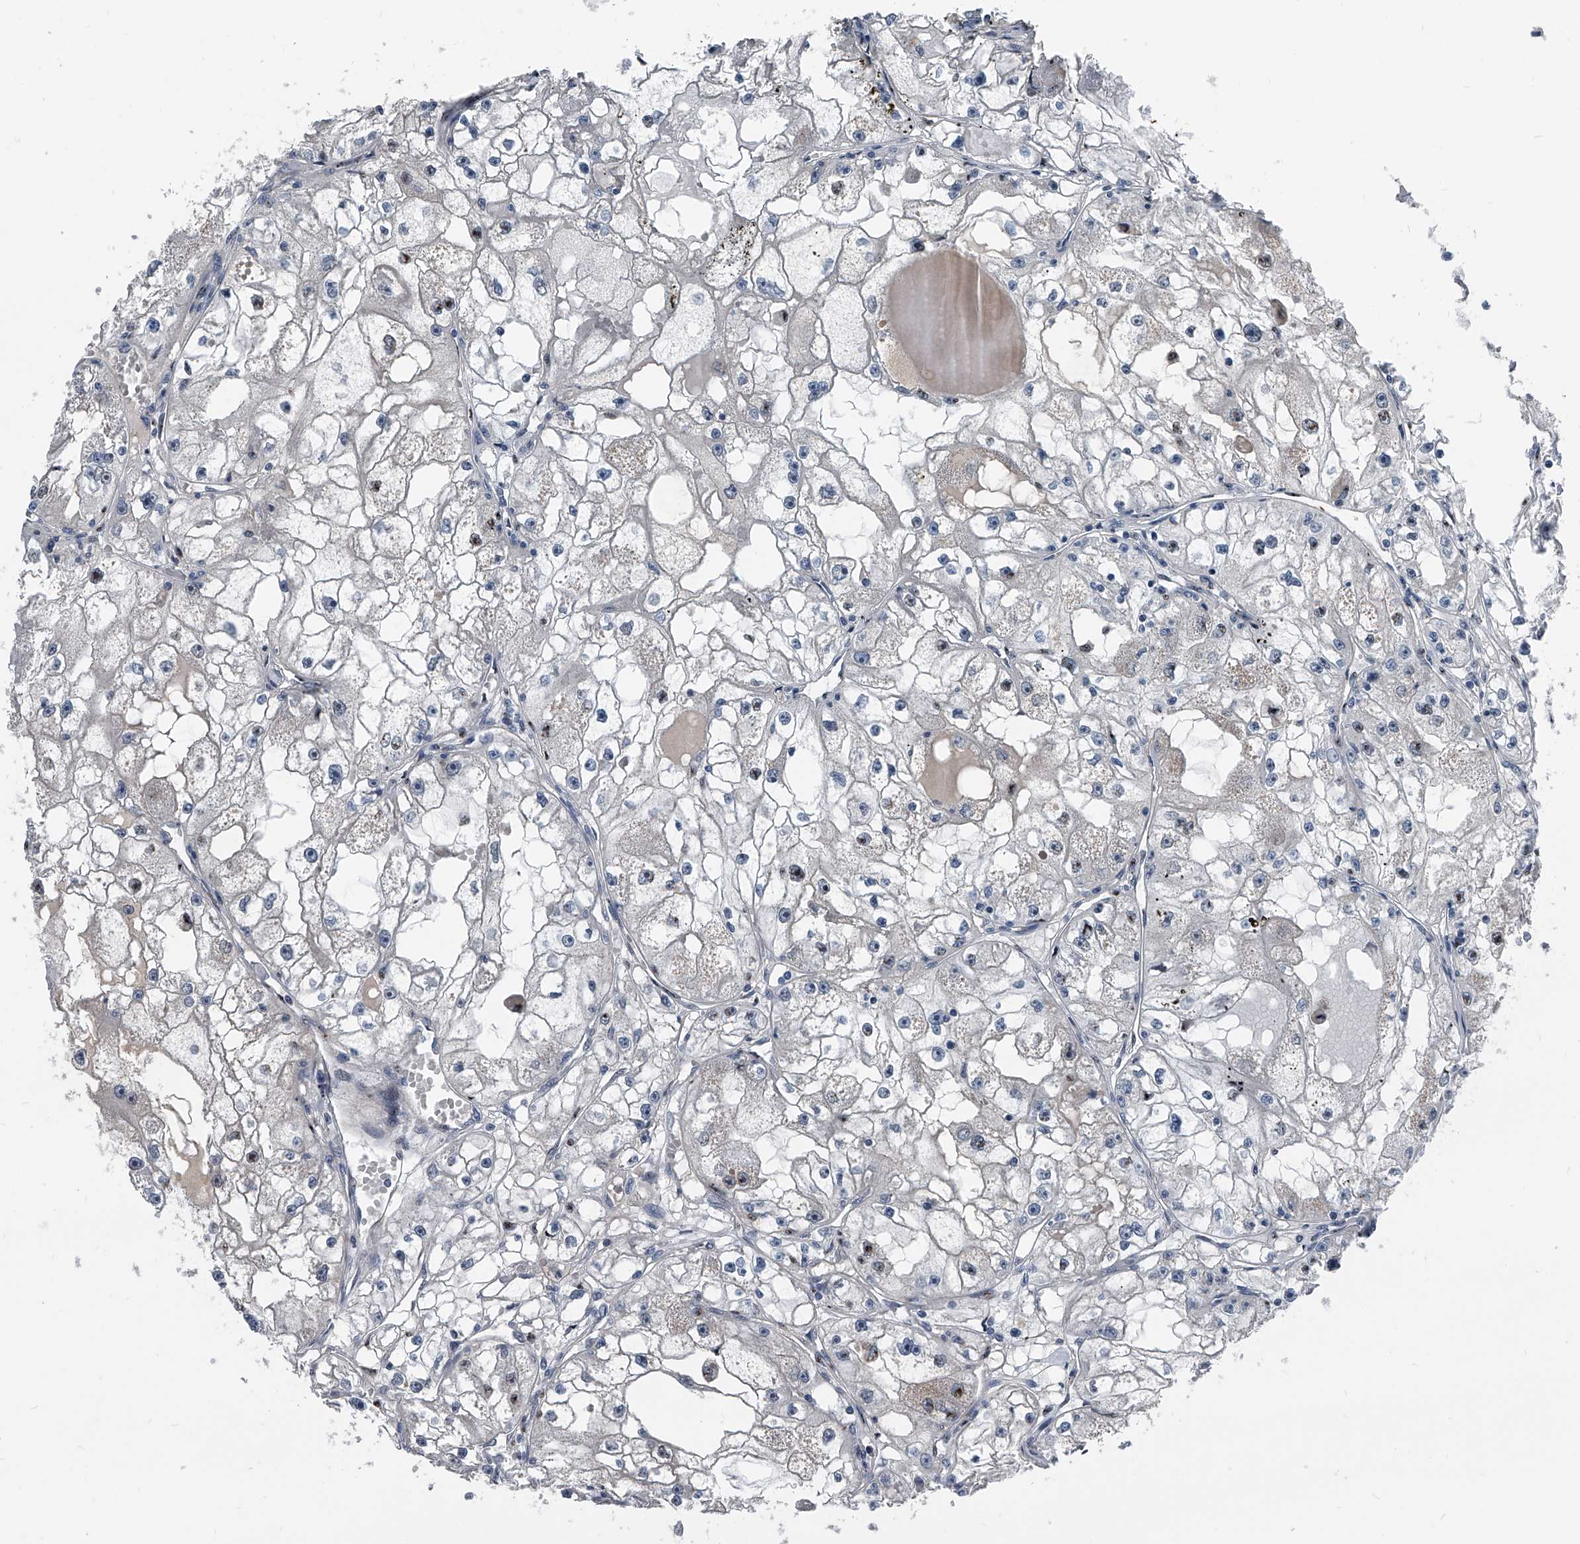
{"staining": {"intensity": "negative", "quantity": "none", "location": "none"}, "tissue": "renal cancer", "cell_type": "Tumor cells", "image_type": "cancer", "snomed": [{"axis": "morphology", "description": "Adenocarcinoma, NOS"}, {"axis": "topography", "description": "Kidney"}], "caption": "Immunohistochemical staining of human renal cancer (adenocarcinoma) reveals no significant staining in tumor cells.", "gene": "MEN1", "patient": {"sex": "male", "age": 56}}